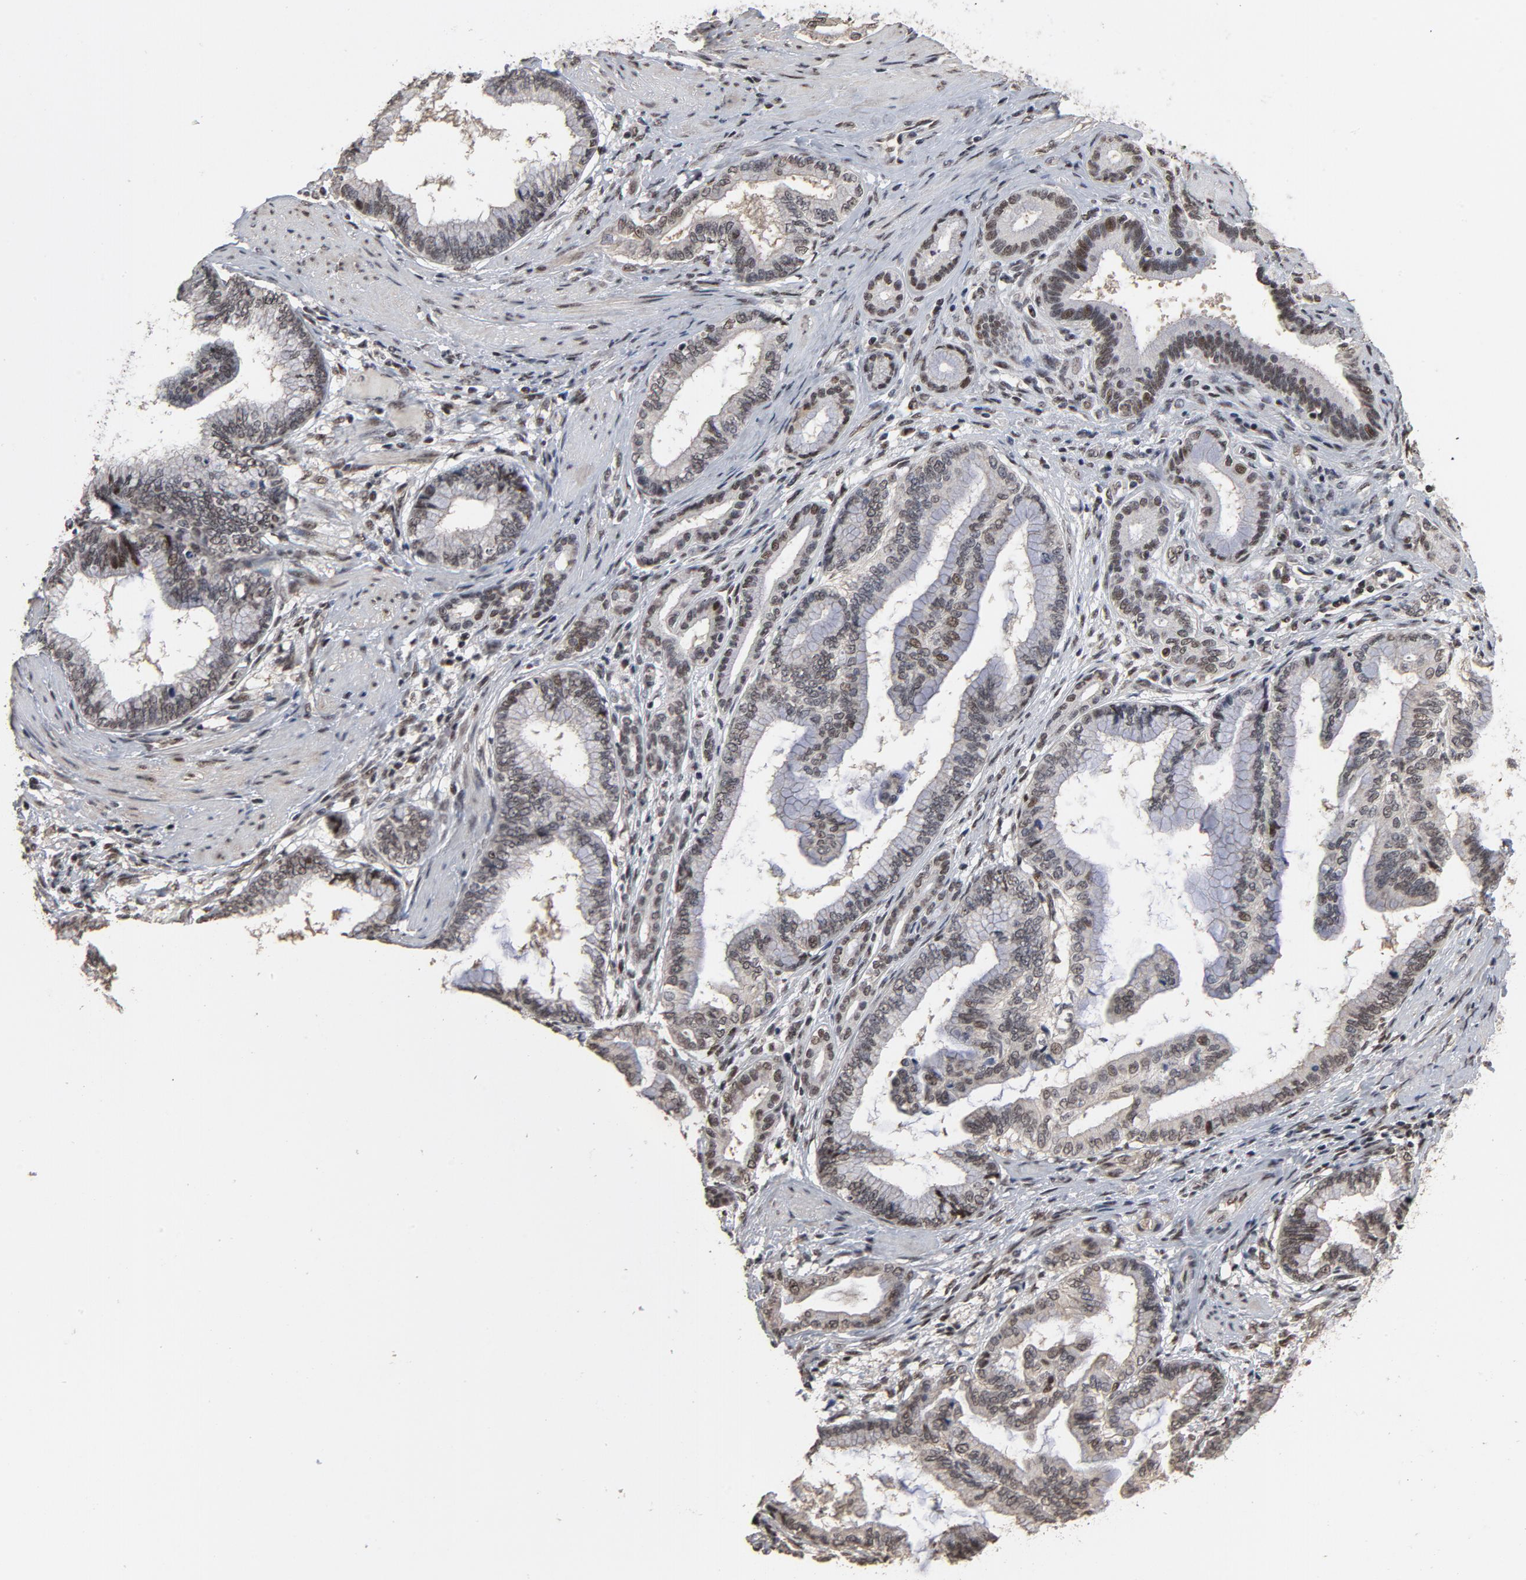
{"staining": {"intensity": "weak", "quantity": "25%-75%", "location": "nuclear"}, "tissue": "pancreatic cancer", "cell_type": "Tumor cells", "image_type": "cancer", "snomed": [{"axis": "morphology", "description": "Adenocarcinoma, NOS"}, {"axis": "topography", "description": "Pancreas"}], "caption": "Protein staining shows weak nuclear positivity in approximately 25%-75% of tumor cells in pancreatic adenocarcinoma. The protein is stained brown, and the nuclei are stained in blue (DAB (3,3'-diaminobenzidine) IHC with brightfield microscopy, high magnification).", "gene": "TP53RK", "patient": {"sex": "female", "age": 64}}